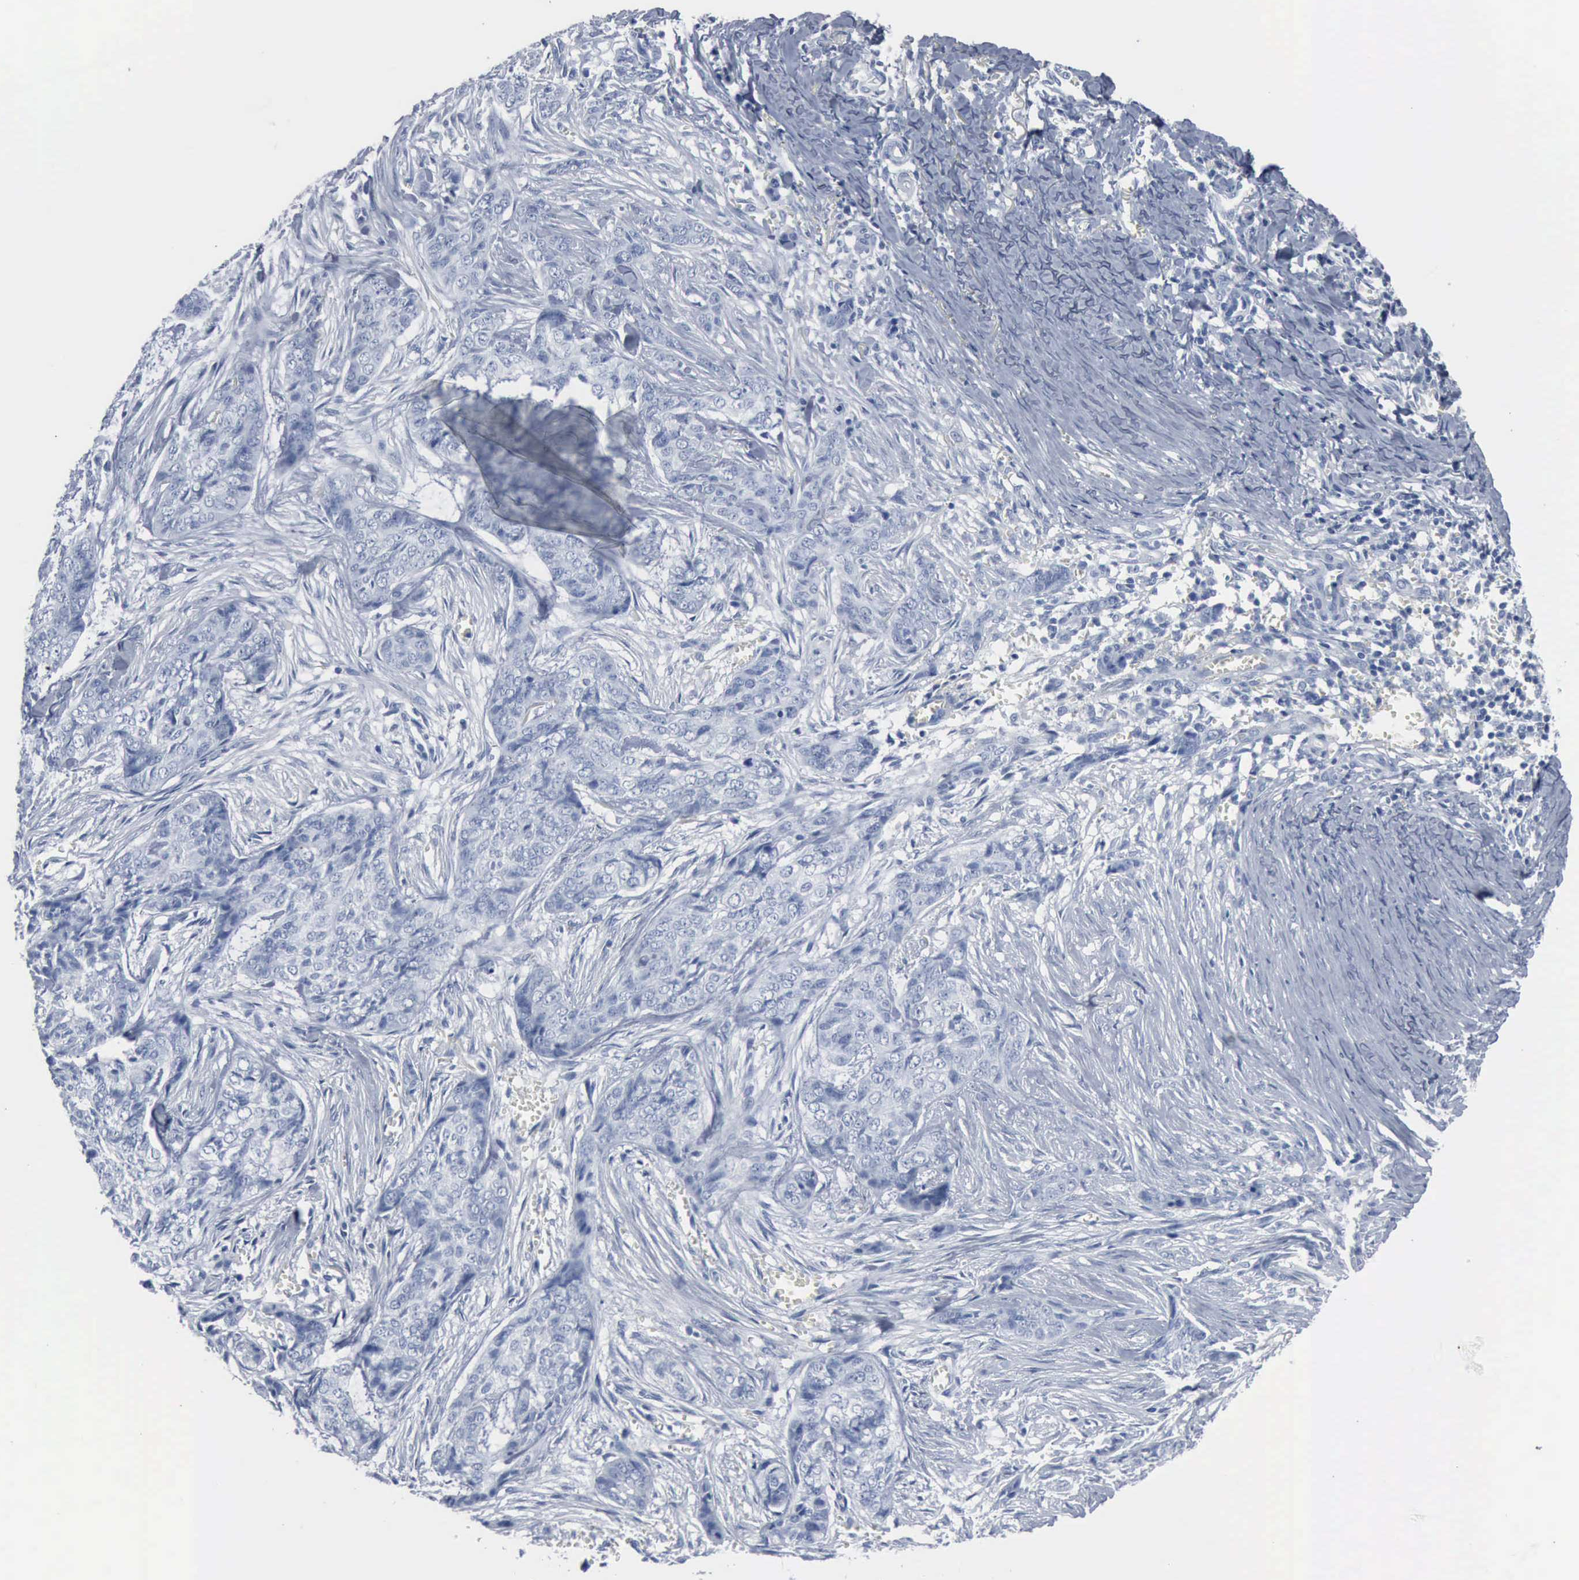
{"staining": {"intensity": "negative", "quantity": "none", "location": "none"}, "tissue": "skin cancer", "cell_type": "Tumor cells", "image_type": "cancer", "snomed": [{"axis": "morphology", "description": "Normal tissue, NOS"}, {"axis": "morphology", "description": "Basal cell carcinoma"}, {"axis": "topography", "description": "Skin"}], "caption": "Photomicrograph shows no significant protein positivity in tumor cells of skin basal cell carcinoma.", "gene": "DMD", "patient": {"sex": "female", "age": 65}}